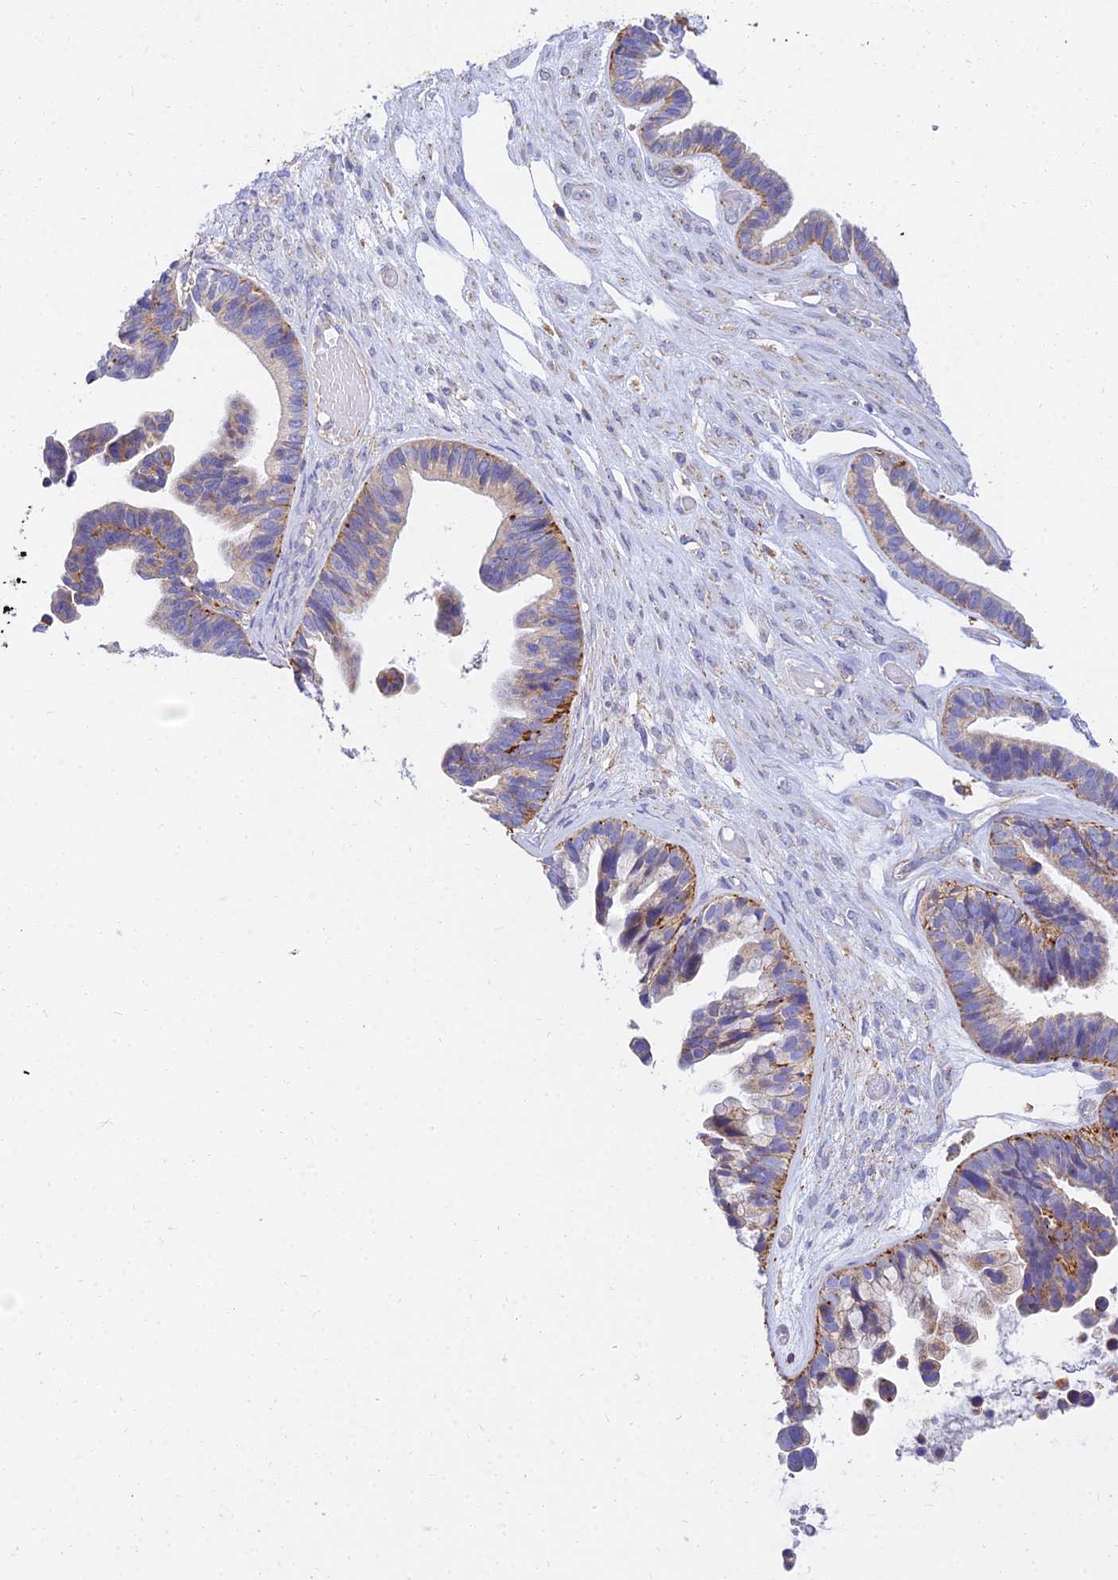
{"staining": {"intensity": "moderate", "quantity": "25%-75%", "location": "cytoplasmic/membranous"}, "tissue": "ovarian cancer", "cell_type": "Tumor cells", "image_type": "cancer", "snomed": [{"axis": "morphology", "description": "Cystadenocarcinoma, serous, NOS"}, {"axis": "topography", "description": "Ovary"}], "caption": "Ovarian cancer (serous cystadenocarcinoma) stained for a protein displays moderate cytoplasmic/membranous positivity in tumor cells. Nuclei are stained in blue.", "gene": "ARL8B", "patient": {"sex": "female", "age": 56}}